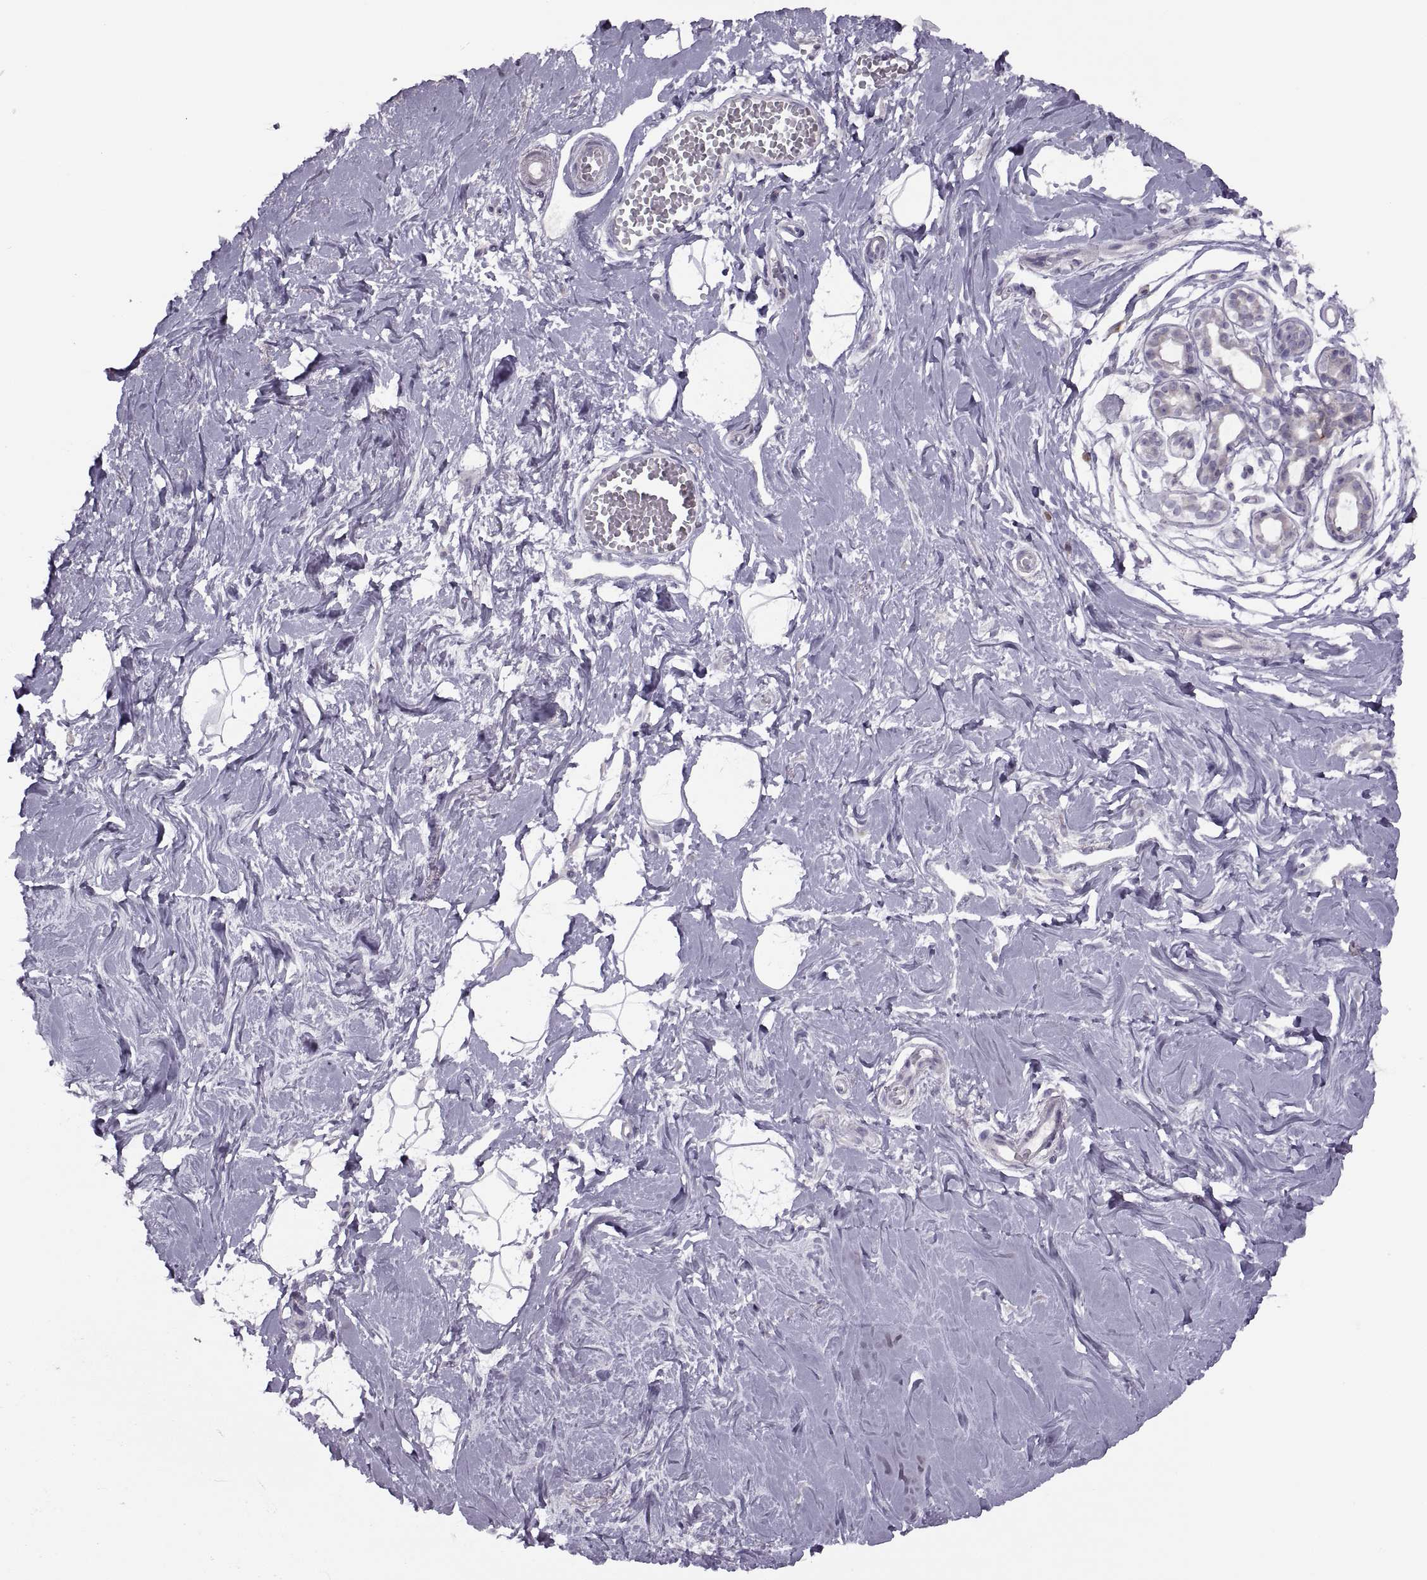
{"staining": {"intensity": "negative", "quantity": "none", "location": "none"}, "tissue": "breast", "cell_type": "Adipocytes", "image_type": "normal", "snomed": [{"axis": "morphology", "description": "Normal tissue, NOS"}, {"axis": "topography", "description": "Breast"}], "caption": "This is an immunohistochemistry image of benign human breast. There is no expression in adipocytes.", "gene": "H2AP", "patient": {"sex": "female", "age": 49}}